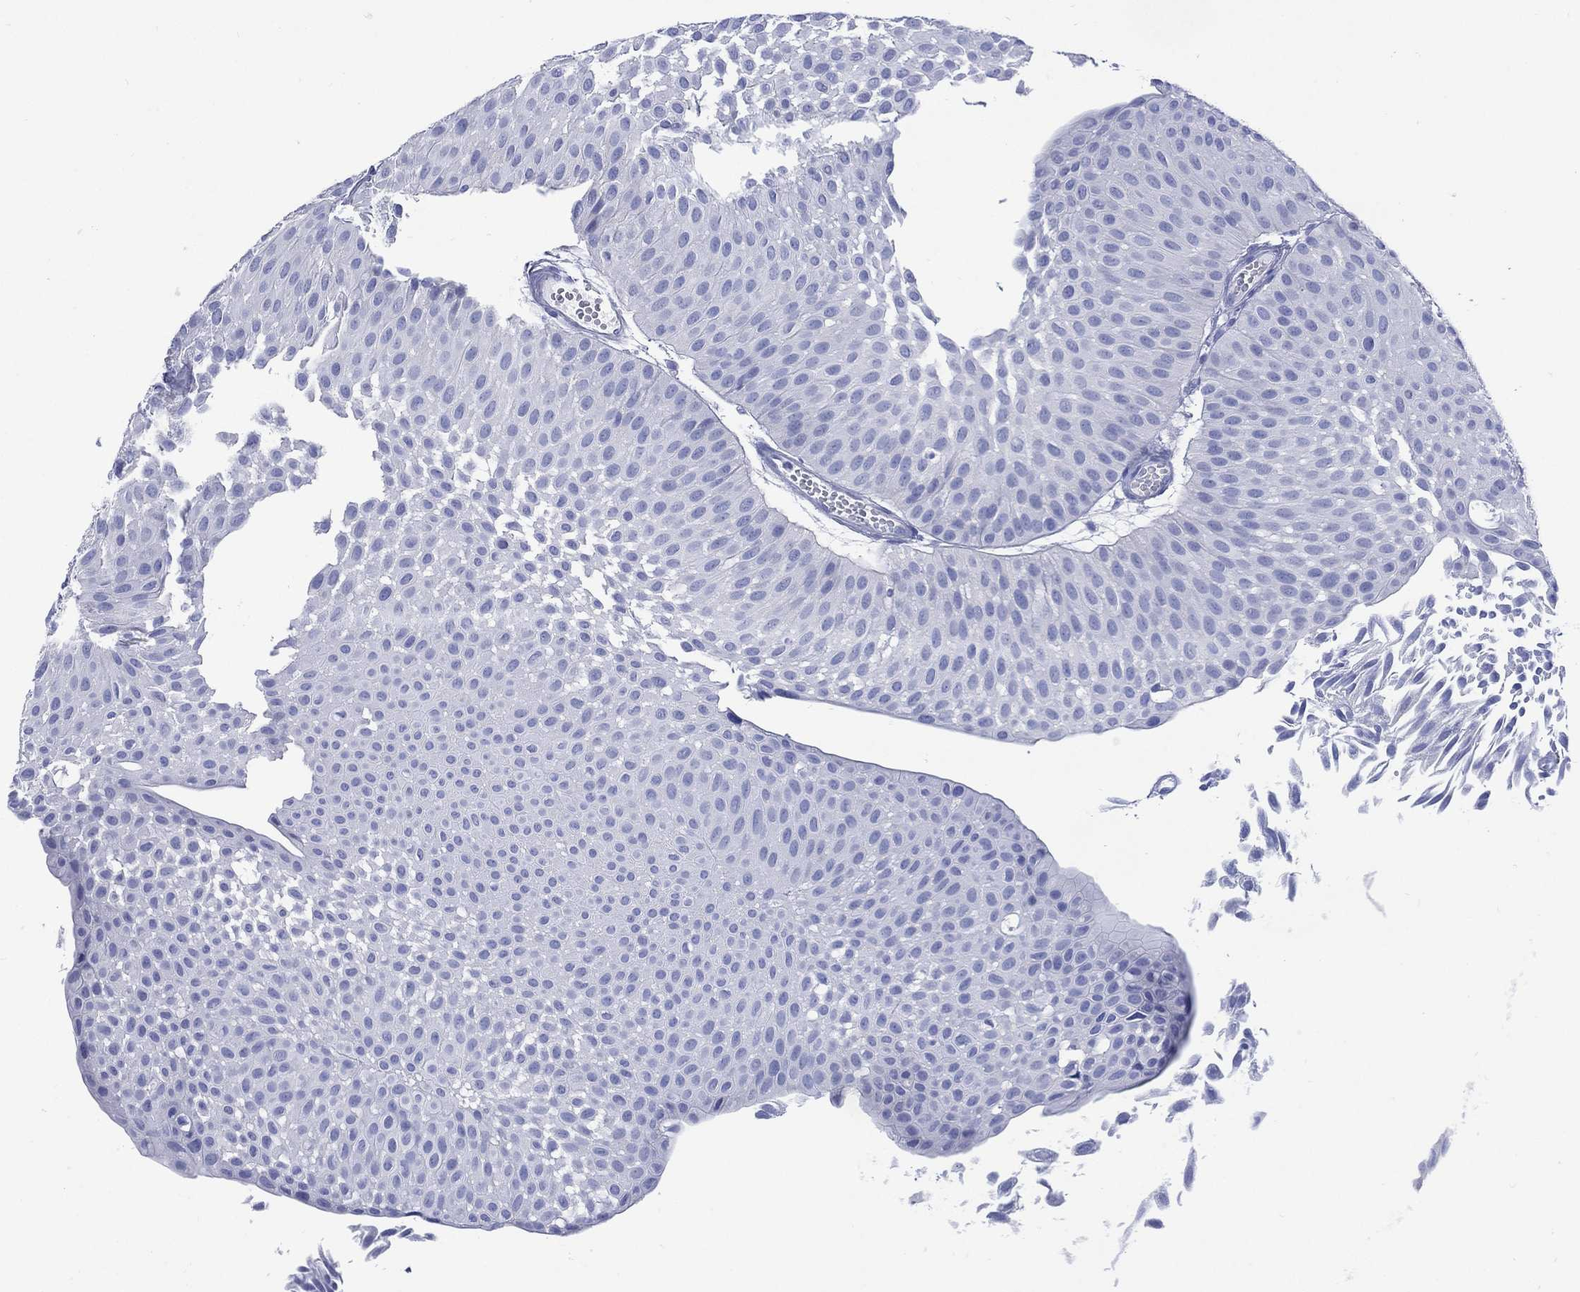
{"staining": {"intensity": "negative", "quantity": "none", "location": "none"}, "tissue": "urothelial cancer", "cell_type": "Tumor cells", "image_type": "cancer", "snomed": [{"axis": "morphology", "description": "Urothelial carcinoma, Low grade"}, {"axis": "topography", "description": "Urinary bladder"}], "caption": "A high-resolution image shows immunohistochemistry staining of urothelial carcinoma (low-grade), which reveals no significant expression in tumor cells.", "gene": "SHCBP1L", "patient": {"sex": "male", "age": 64}}